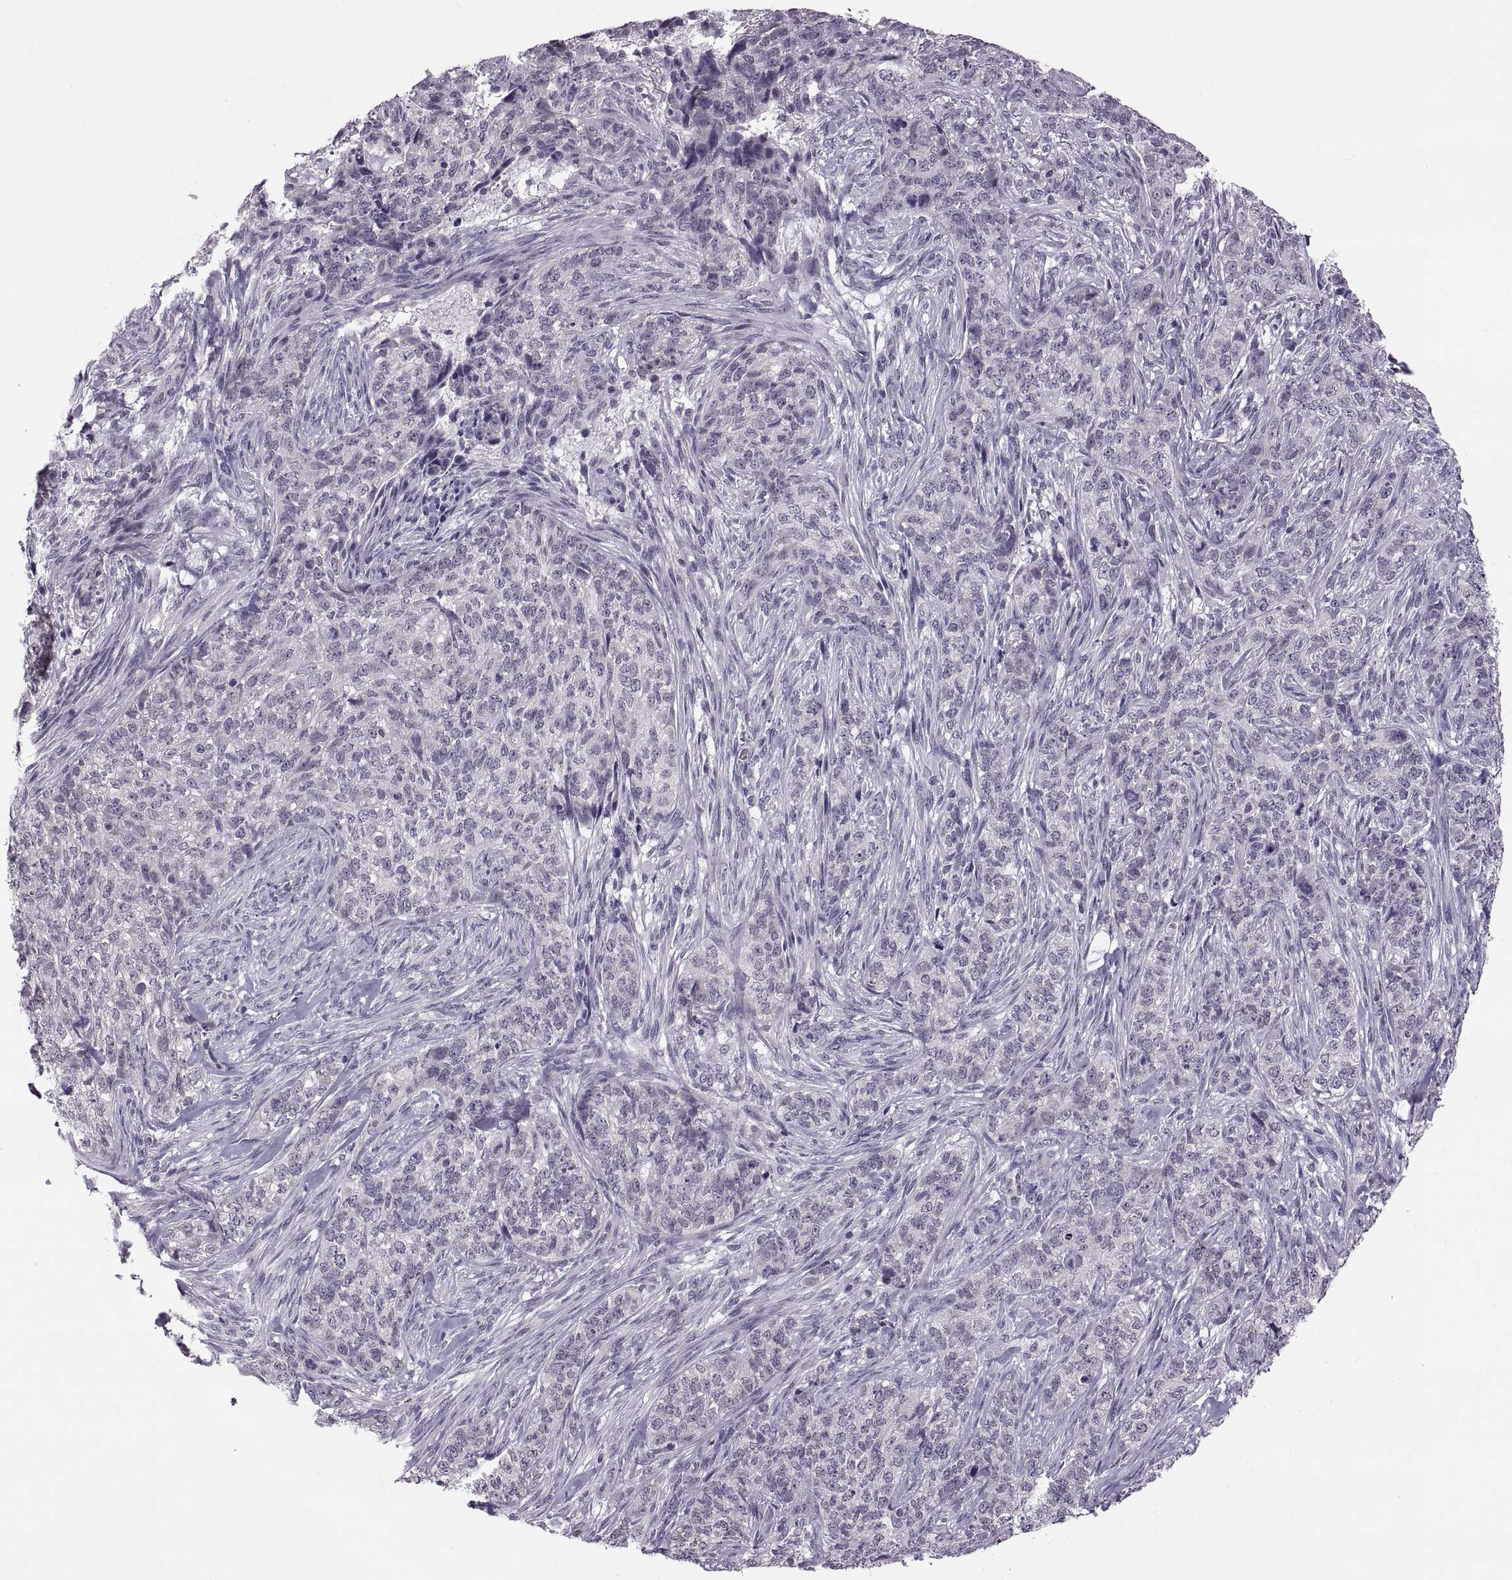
{"staining": {"intensity": "negative", "quantity": "none", "location": "none"}, "tissue": "skin cancer", "cell_type": "Tumor cells", "image_type": "cancer", "snomed": [{"axis": "morphology", "description": "Basal cell carcinoma"}, {"axis": "topography", "description": "Skin"}], "caption": "Tumor cells show no significant staining in skin basal cell carcinoma.", "gene": "ADH6", "patient": {"sex": "female", "age": 69}}